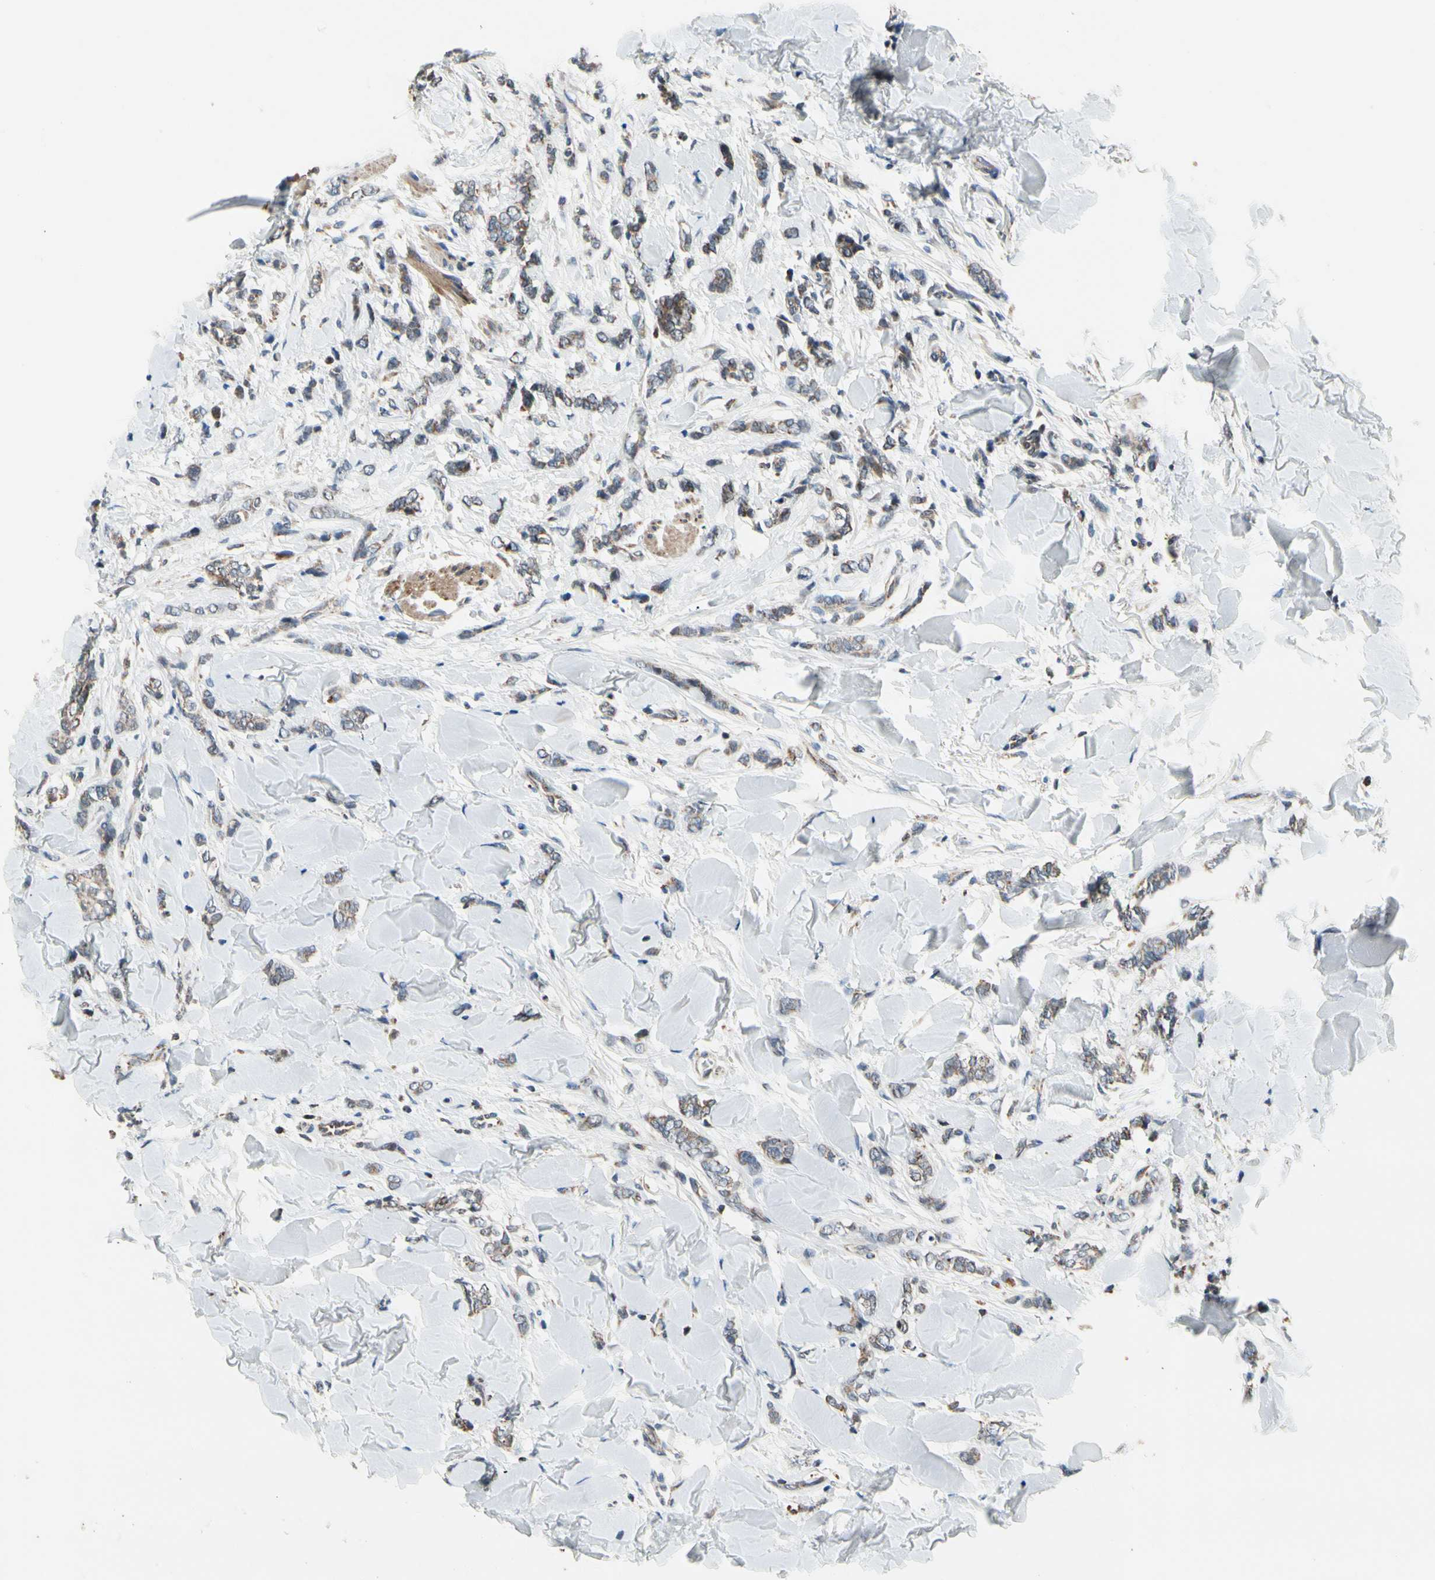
{"staining": {"intensity": "moderate", "quantity": "25%-75%", "location": "cytoplasmic/membranous"}, "tissue": "breast cancer", "cell_type": "Tumor cells", "image_type": "cancer", "snomed": [{"axis": "morphology", "description": "Lobular carcinoma"}, {"axis": "topography", "description": "Skin"}, {"axis": "topography", "description": "Breast"}], "caption": "Moderate cytoplasmic/membranous positivity for a protein is appreciated in approximately 25%-75% of tumor cells of breast cancer using IHC.", "gene": "KHDC4", "patient": {"sex": "female", "age": 46}}